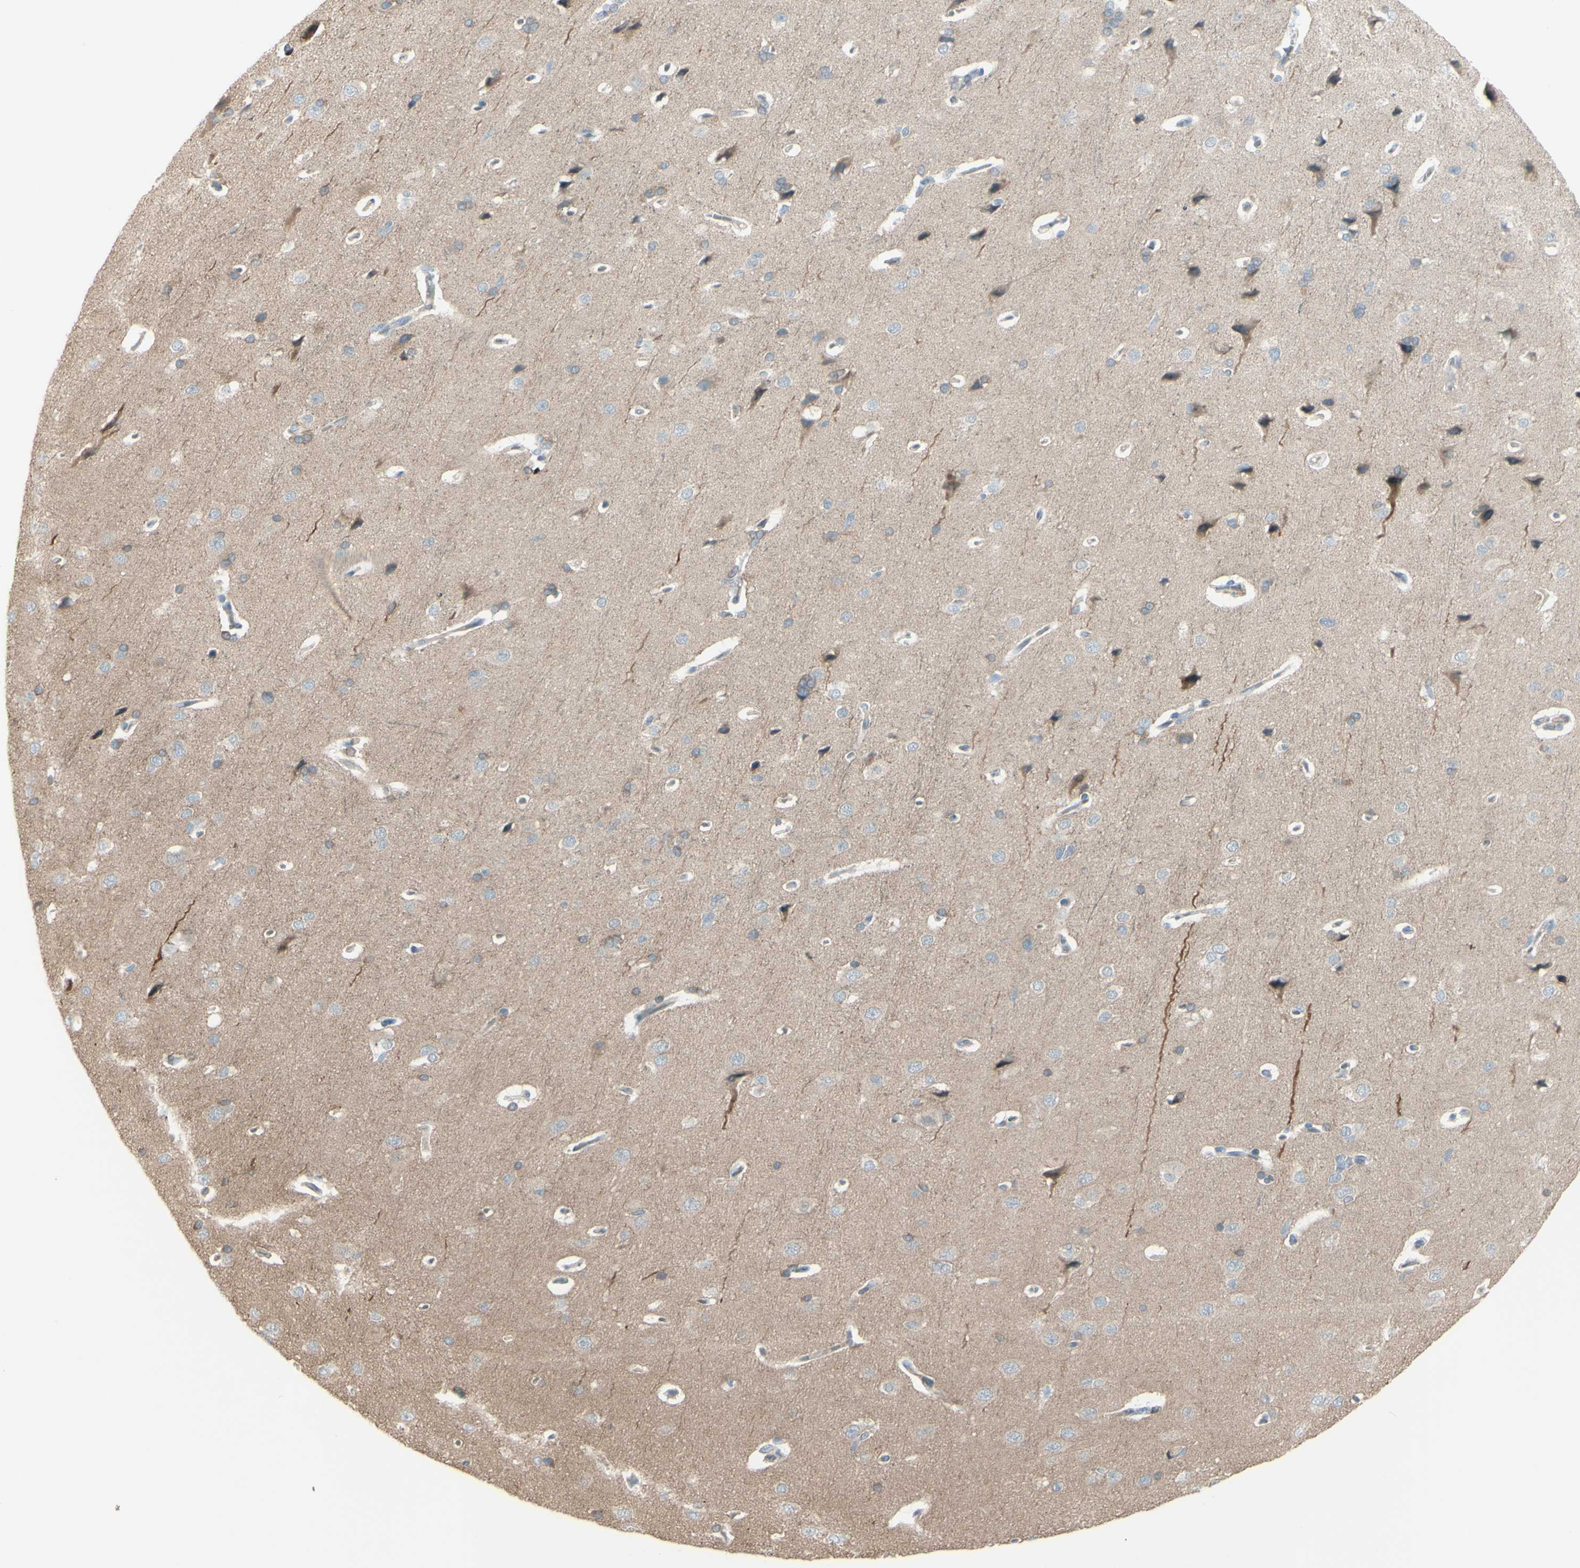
{"staining": {"intensity": "negative", "quantity": "none", "location": "none"}, "tissue": "cerebral cortex", "cell_type": "Endothelial cells", "image_type": "normal", "snomed": [{"axis": "morphology", "description": "Normal tissue, NOS"}, {"axis": "topography", "description": "Cerebral cortex"}], "caption": "Histopathology image shows no protein expression in endothelial cells of benign cerebral cortex.", "gene": "LRRK1", "patient": {"sex": "male", "age": 62}}